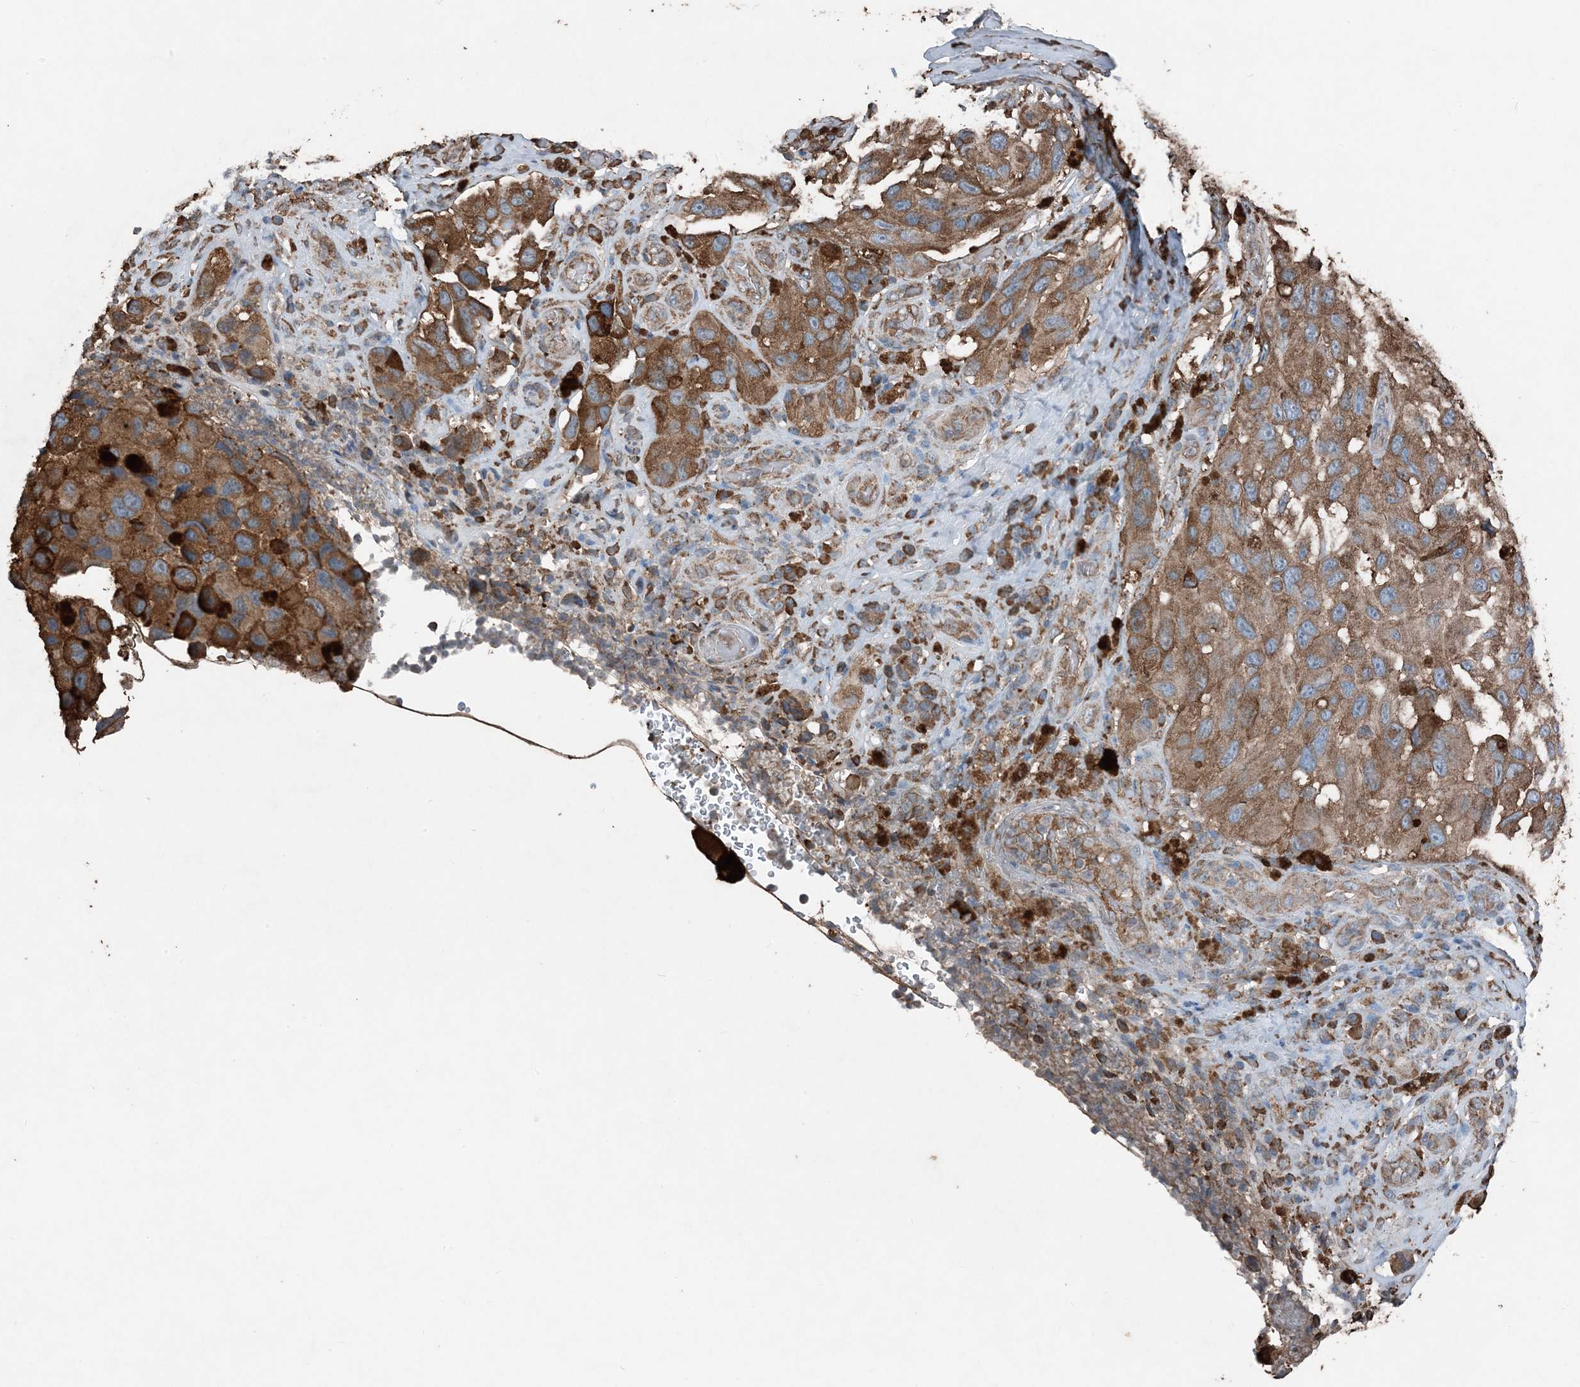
{"staining": {"intensity": "moderate", "quantity": ">75%", "location": "cytoplasmic/membranous"}, "tissue": "melanoma", "cell_type": "Tumor cells", "image_type": "cancer", "snomed": [{"axis": "morphology", "description": "Malignant melanoma, NOS"}, {"axis": "topography", "description": "Skin"}], "caption": "Immunohistochemistry (DAB) staining of human malignant melanoma exhibits moderate cytoplasmic/membranous protein expression in about >75% of tumor cells. The staining is performed using DAB brown chromogen to label protein expression. The nuclei are counter-stained blue using hematoxylin.", "gene": "PDIA6", "patient": {"sex": "female", "age": 73}}